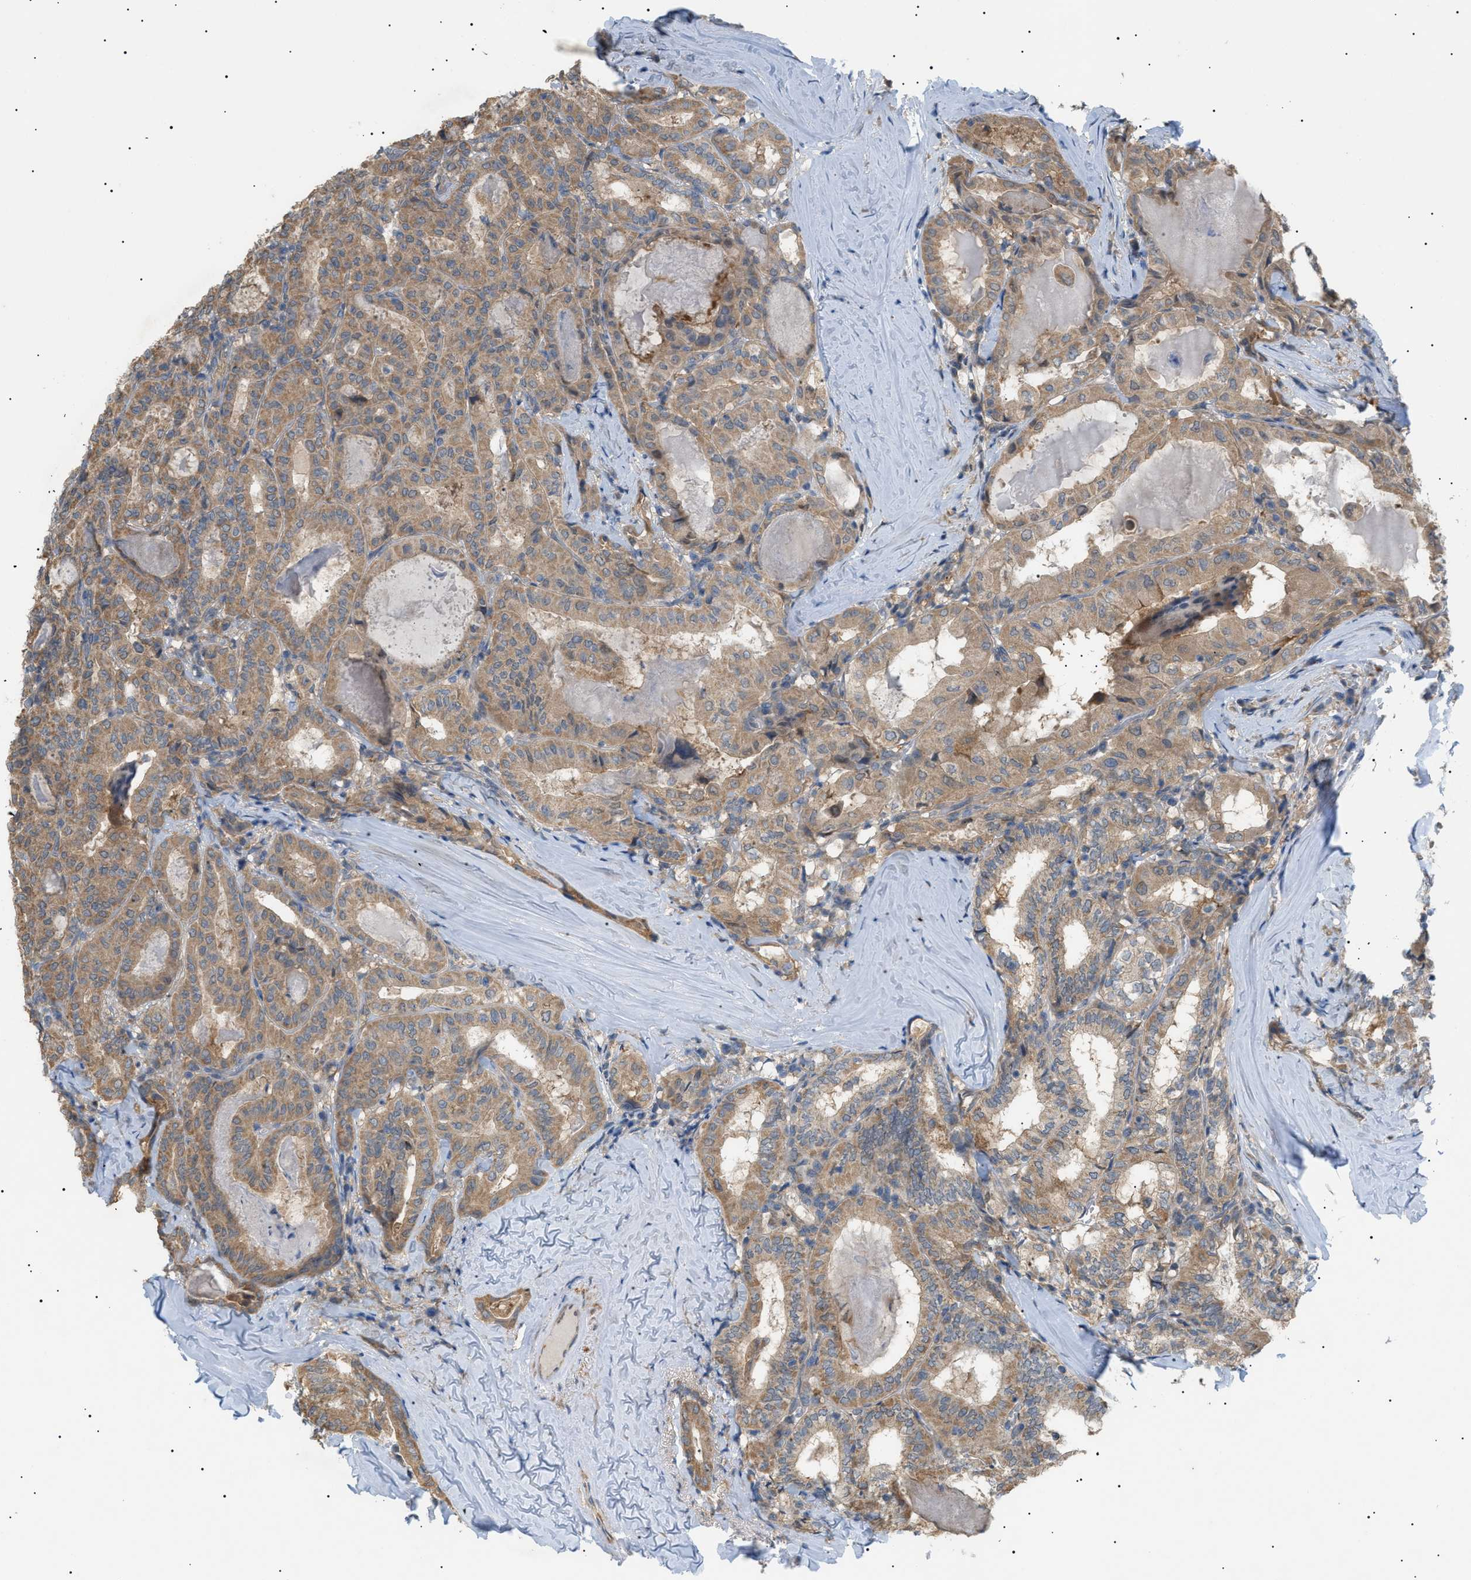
{"staining": {"intensity": "moderate", "quantity": ">75%", "location": "cytoplasmic/membranous"}, "tissue": "thyroid cancer", "cell_type": "Tumor cells", "image_type": "cancer", "snomed": [{"axis": "morphology", "description": "Papillary adenocarcinoma, NOS"}, {"axis": "topography", "description": "Thyroid gland"}], "caption": "Thyroid cancer tissue displays moderate cytoplasmic/membranous staining in about >75% of tumor cells, visualized by immunohistochemistry. The staining is performed using DAB brown chromogen to label protein expression. The nuclei are counter-stained blue using hematoxylin.", "gene": "IRS2", "patient": {"sex": "female", "age": 42}}